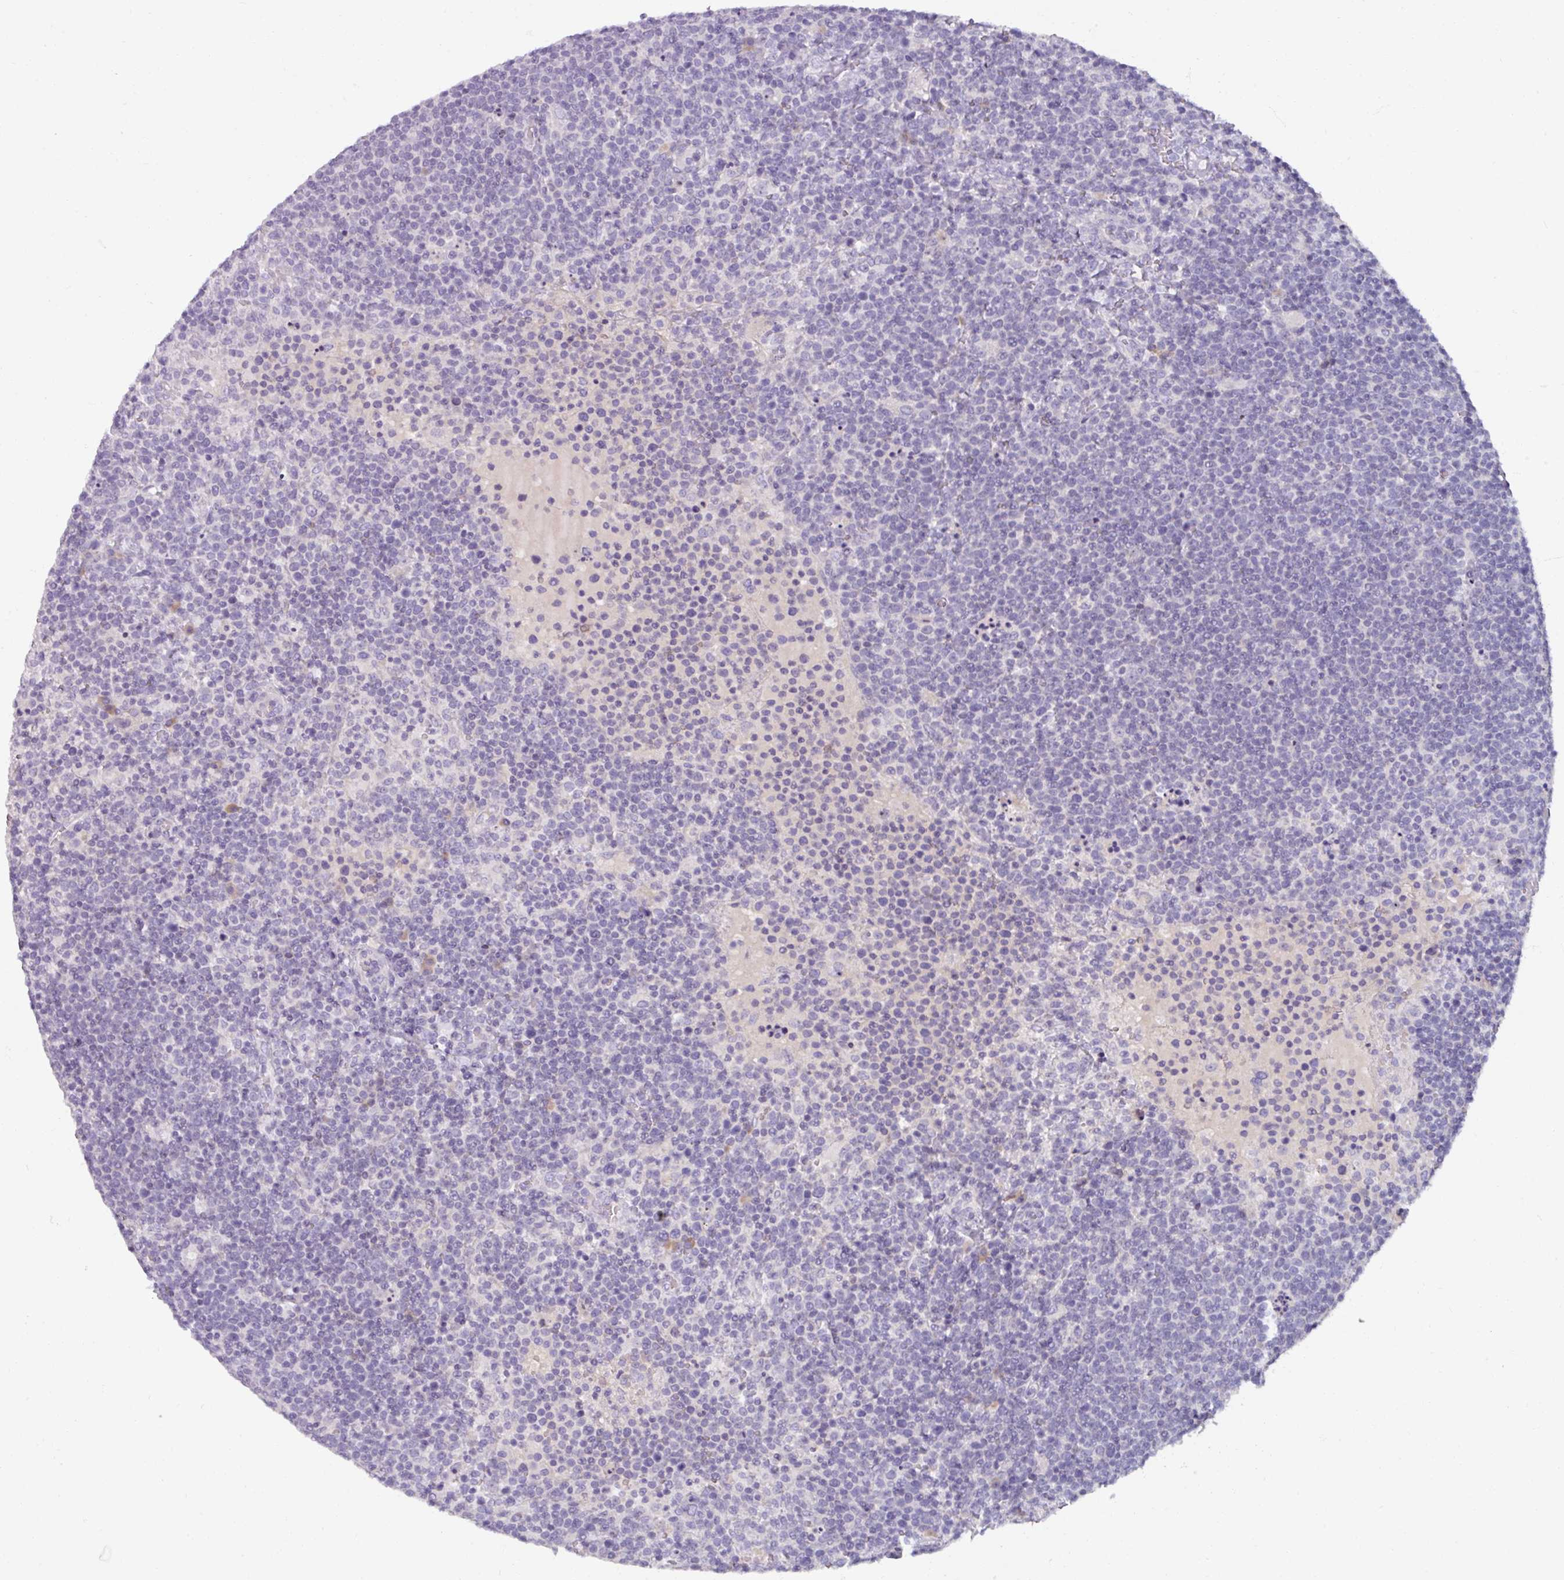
{"staining": {"intensity": "negative", "quantity": "none", "location": "none"}, "tissue": "lymphoma", "cell_type": "Tumor cells", "image_type": "cancer", "snomed": [{"axis": "morphology", "description": "Malignant lymphoma, non-Hodgkin's type, High grade"}, {"axis": "topography", "description": "Lymph node"}], "caption": "DAB immunohistochemical staining of human high-grade malignant lymphoma, non-Hodgkin's type shows no significant positivity in tumor cells.", "gene": "SMIM11", "patient": {"sex": "male", "age": 61}}